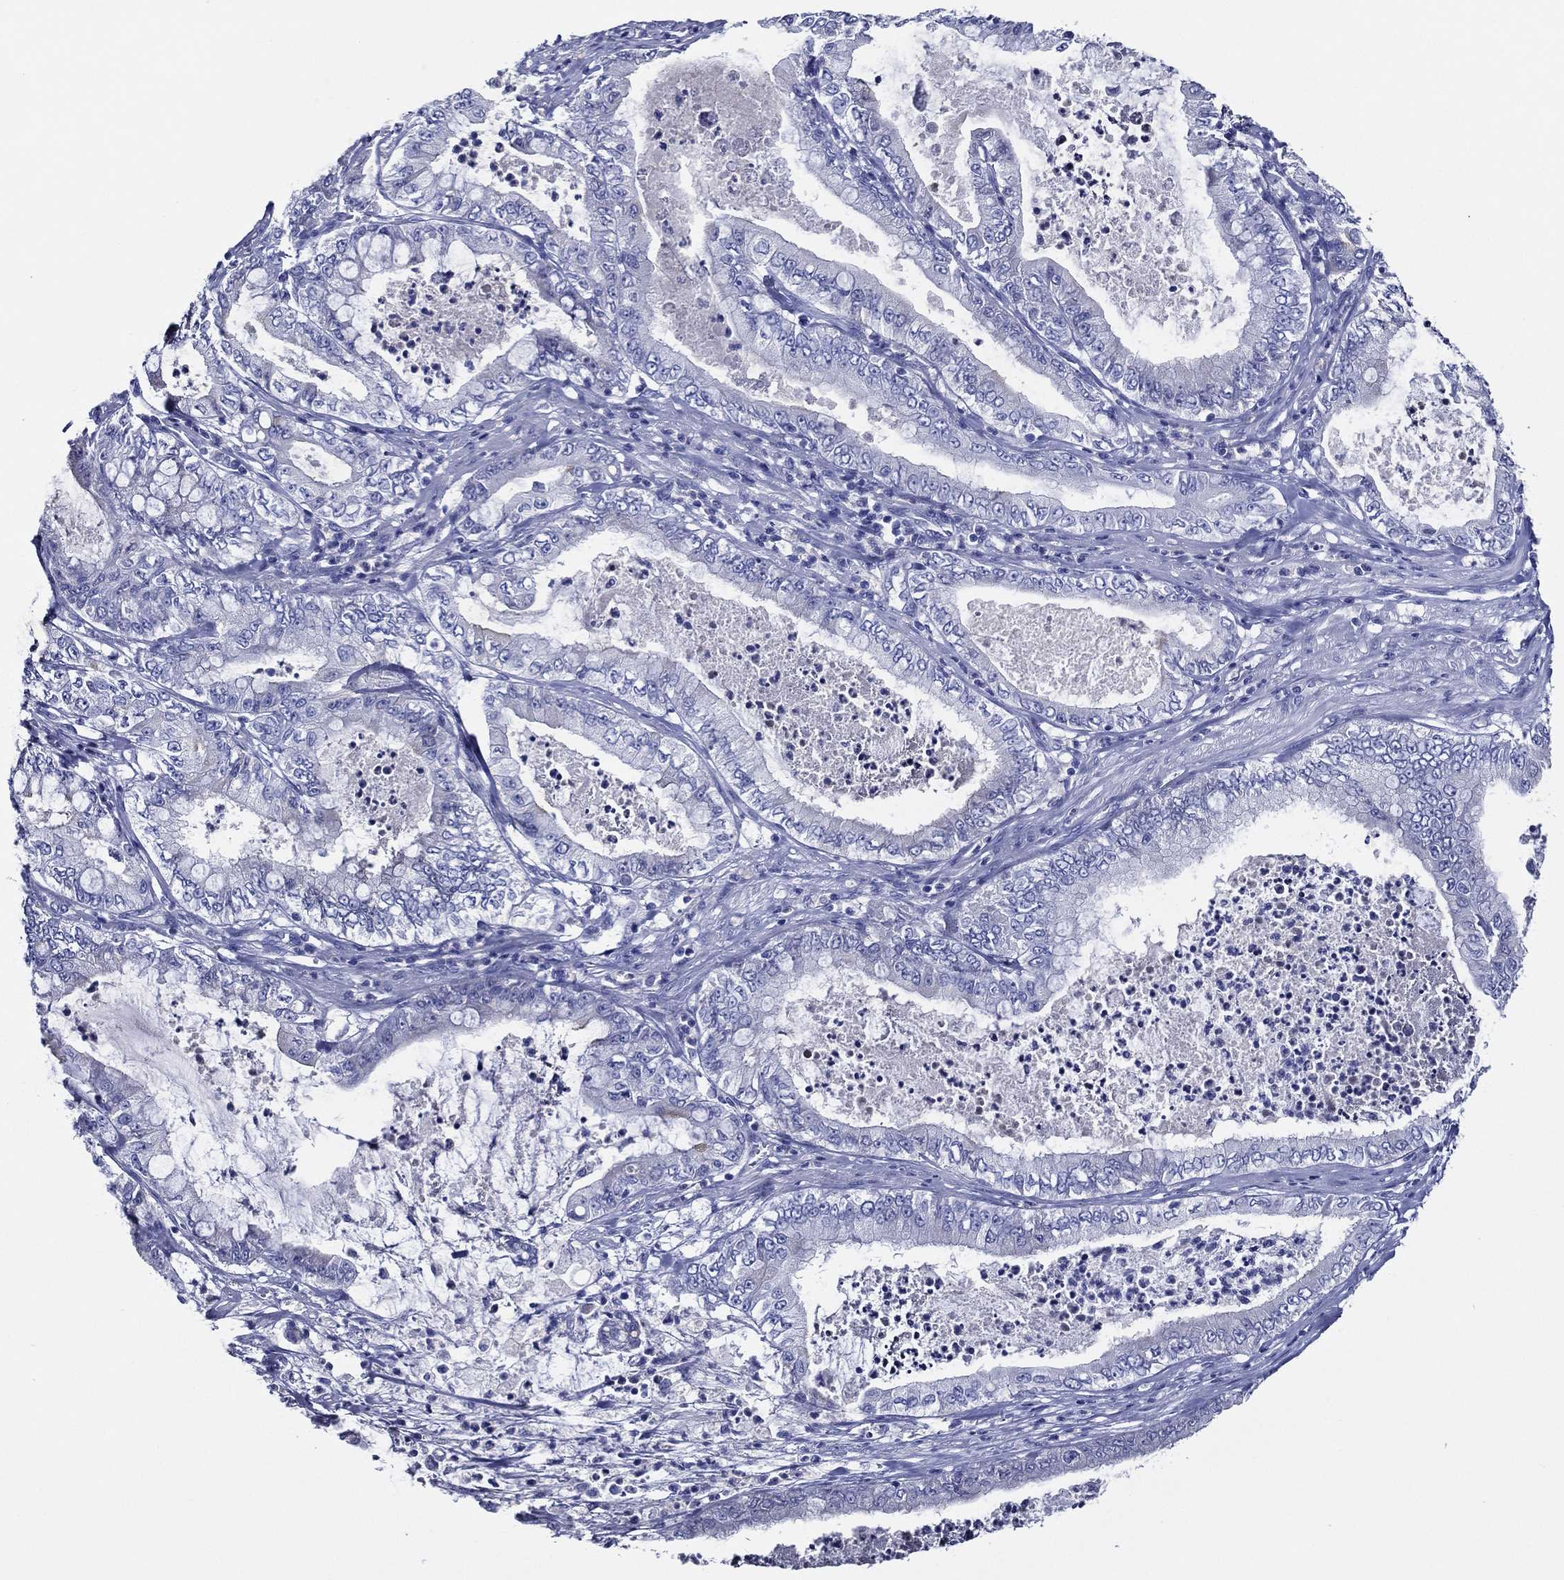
{"staining": {"intensity": "negative", "quantity": "none", "location": "none"}, "tissue": "pancreatic cancer", "cell_type": "Tumor cells", "image_type": "cancer", "snomed": [{"axis": "morphology", "description": "Adenocarcinoma, NOS"}, {"axis": "topography", "description": "Pancreas"}], "caption": "DAB immunohistochemical staining of pancreatic cancer (adenocarcinoma) displays no significant positivity in tumor cells. Brightfield microscopy of IHC stained with DAB (brown) and hematoxylin (blue), captured at high magnification.", "gene": "ACE2", "patient": {"sex": "male", "age": 71}}